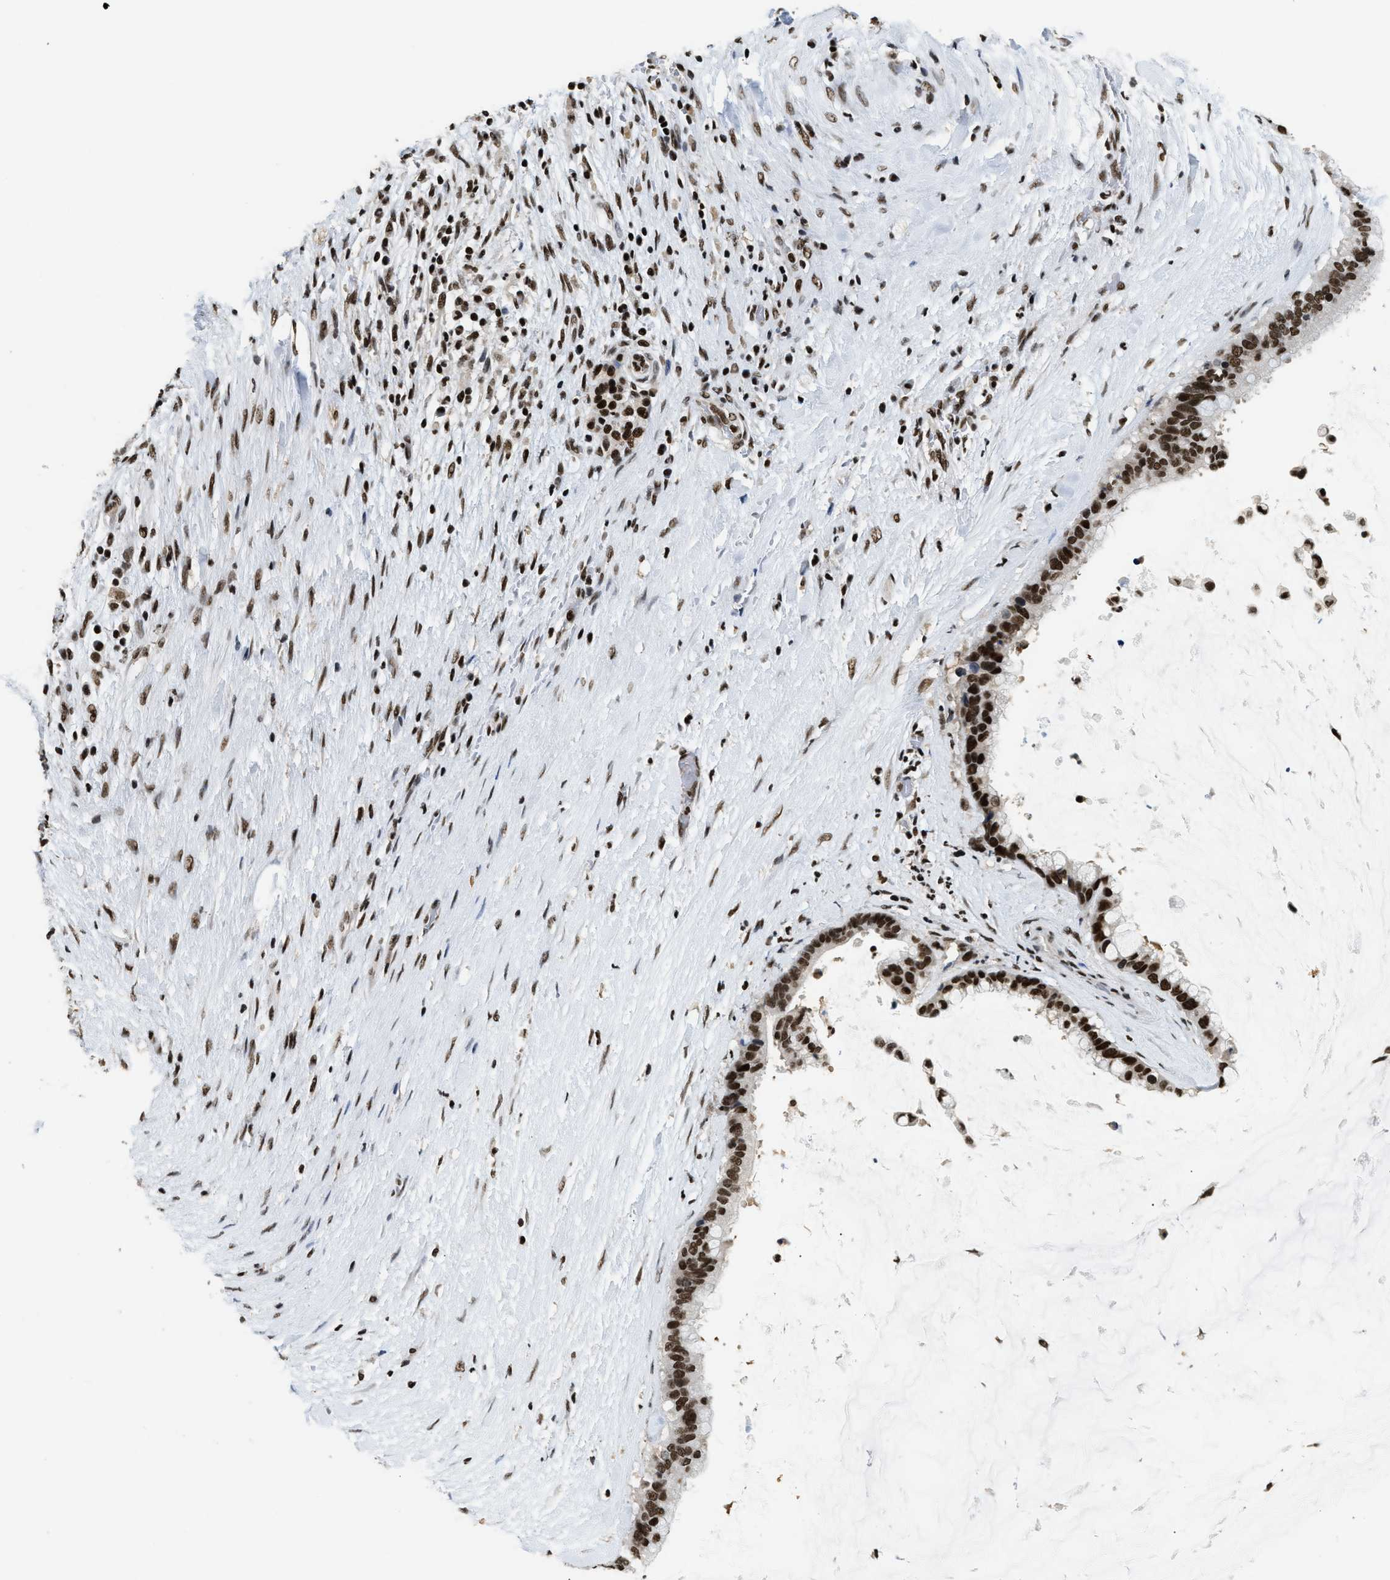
{"staining": {"intensity": "strong", "quantity": ">75%", "location": "nuclear"}, "tissue": "pancreatic cancer", "cell_type": "Tumor cells", "image_type": "cancer", "snomed": [{"axis": "morphology", "description": "Adenocarcinoma, NOS"}, {"axis": "topography", "description": "Pancreas"}], "caption": "This is a histology image of immunohistochemistry (IHC) staining of pancreatic cancer, which shows strong expression in the nuclear of tumor cells.", "gene": "RAD21", "patient": {"sex": "male", "age": 41}}